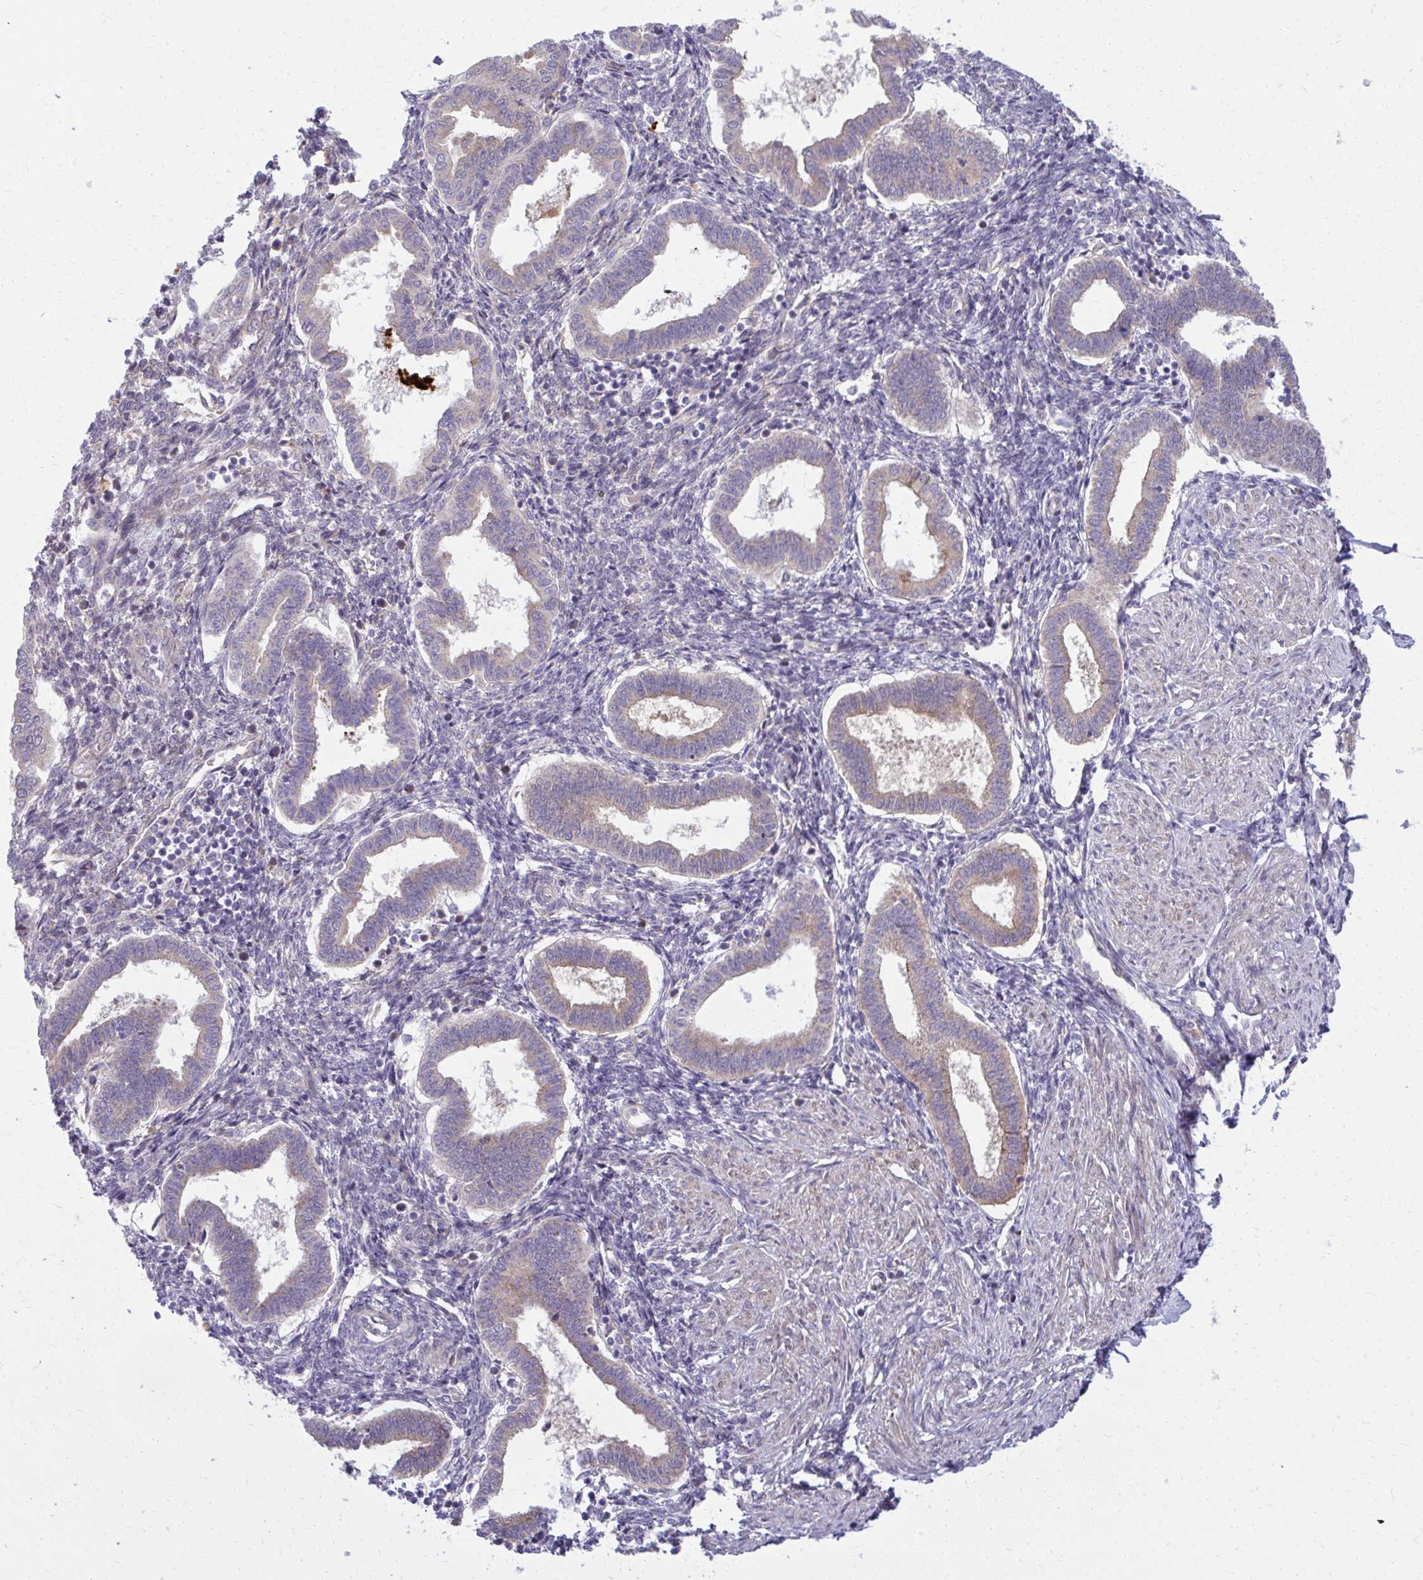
{"staining": {"intensity": "negative", "quantity": "none", "location": "none"}, "tissue": "endometrium", "cell_type": "Cells in endometrial stroma", "image_type": "normal", "snomed": [{"axis": "morphology", "description": "Normal tissue, NOS"}, {"axis": "topography", "description": "Endometrium"}], "caption": "DAB (3,3'-diaminobenzidine) immunohistochemical staining of benign endometrium reveals no significant expression in cells in endometrial stroma. (DAB (3,3'-diaminobenzidine) immunohistochemistry with hematoxylin counter stain).", "gene": "CEMP1", "patient": {"sex": "female", "age": 24}}